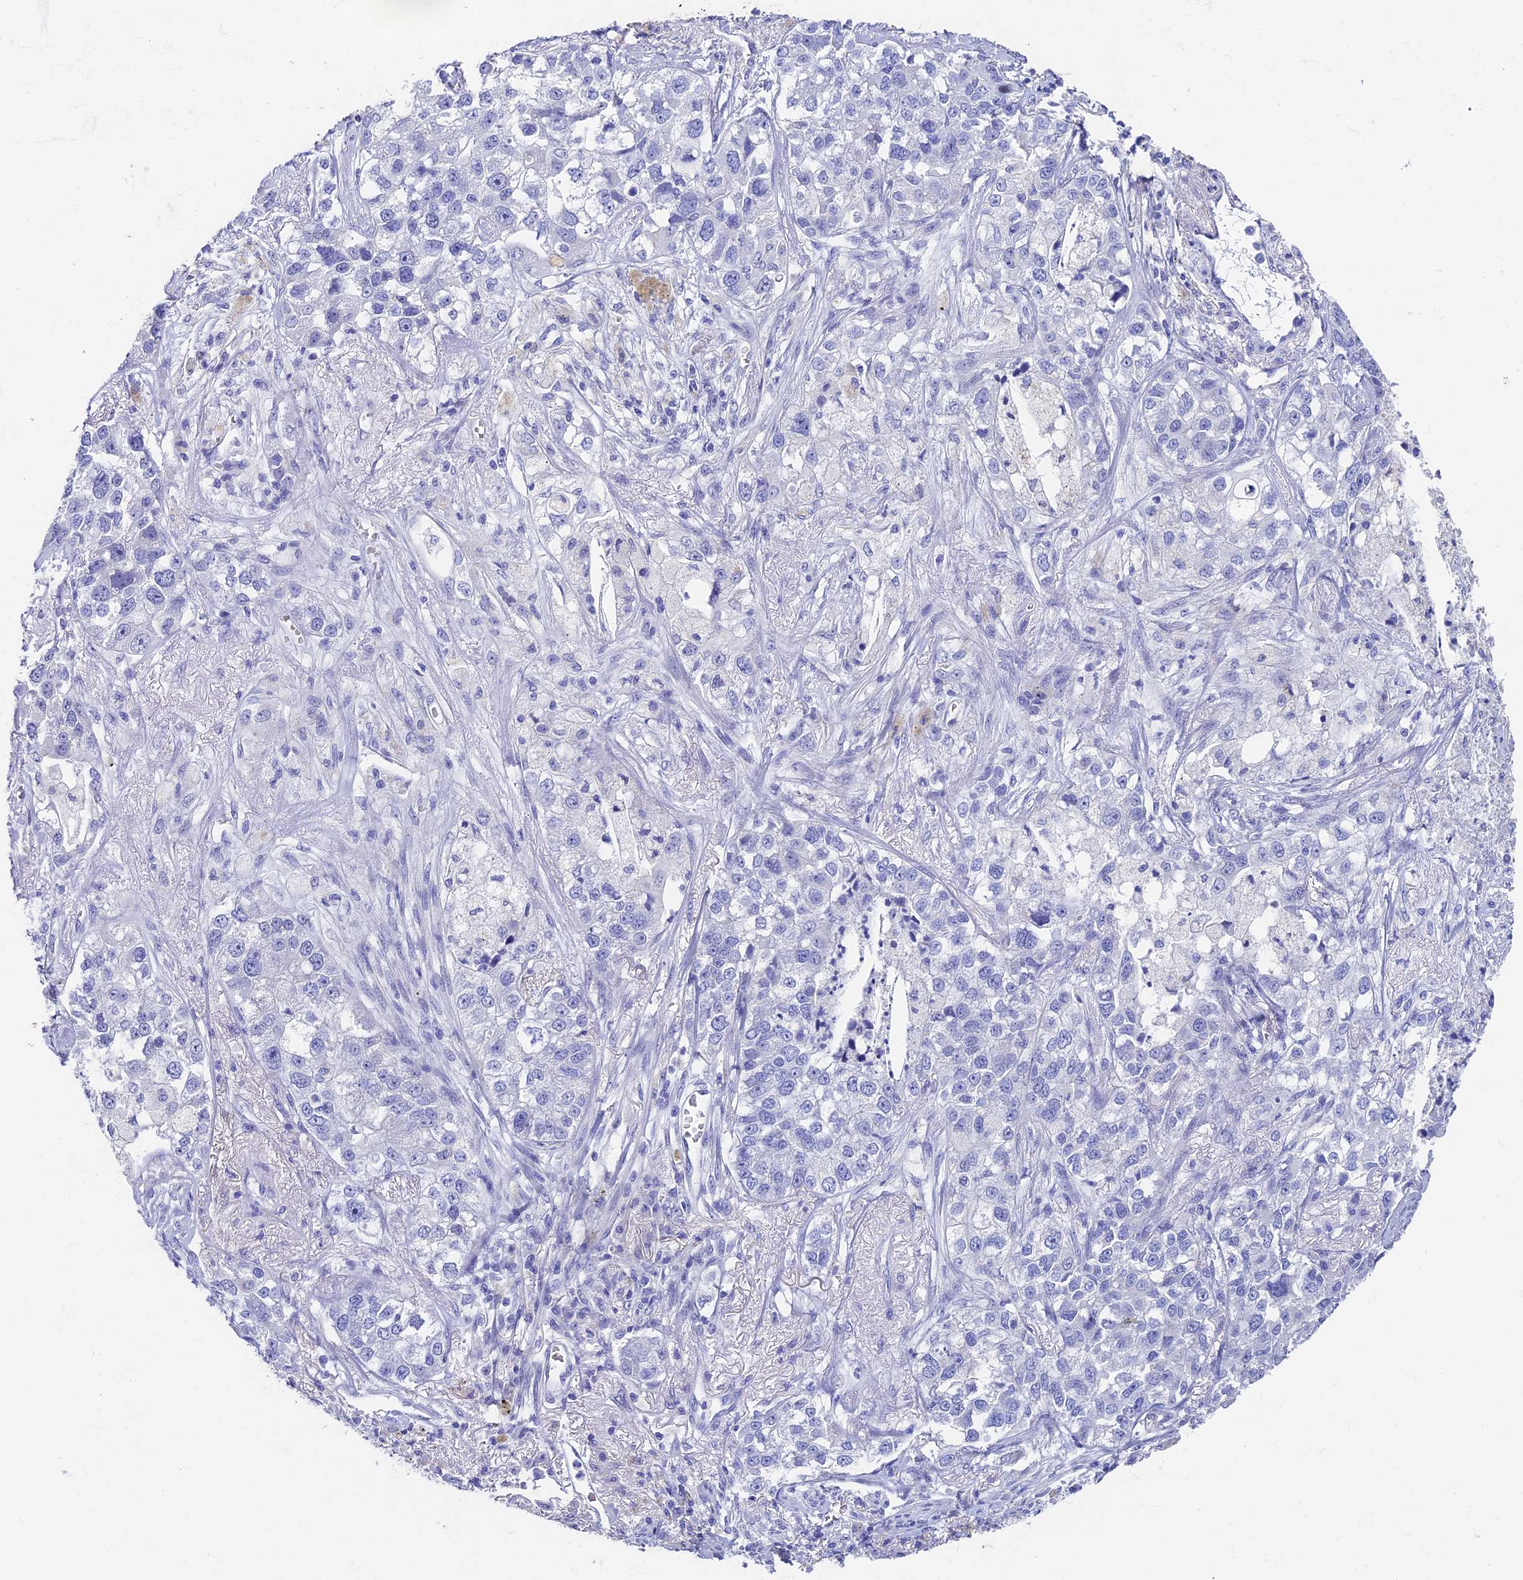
{"staining": {"intensity": "negative", "quantity": "none", "location": "none"}, "tissue": "lung cancer", "cell_type": "Tumor cells", "image_type": "cancer", "snomed": [{"axis": "morphology", "description": "Adenocarcinoma, NOS"}, {"axis": "topography", "description": "Lung"}], "caption": "This image is of lung adenocarcinoma stained with immunohistochemistry to label a protein in brown with the nuclei are counter-stained blue. There is no staining in tumor cells.", "gene": "VPS33B", "patient": {"sex": "male", "age": 49}}